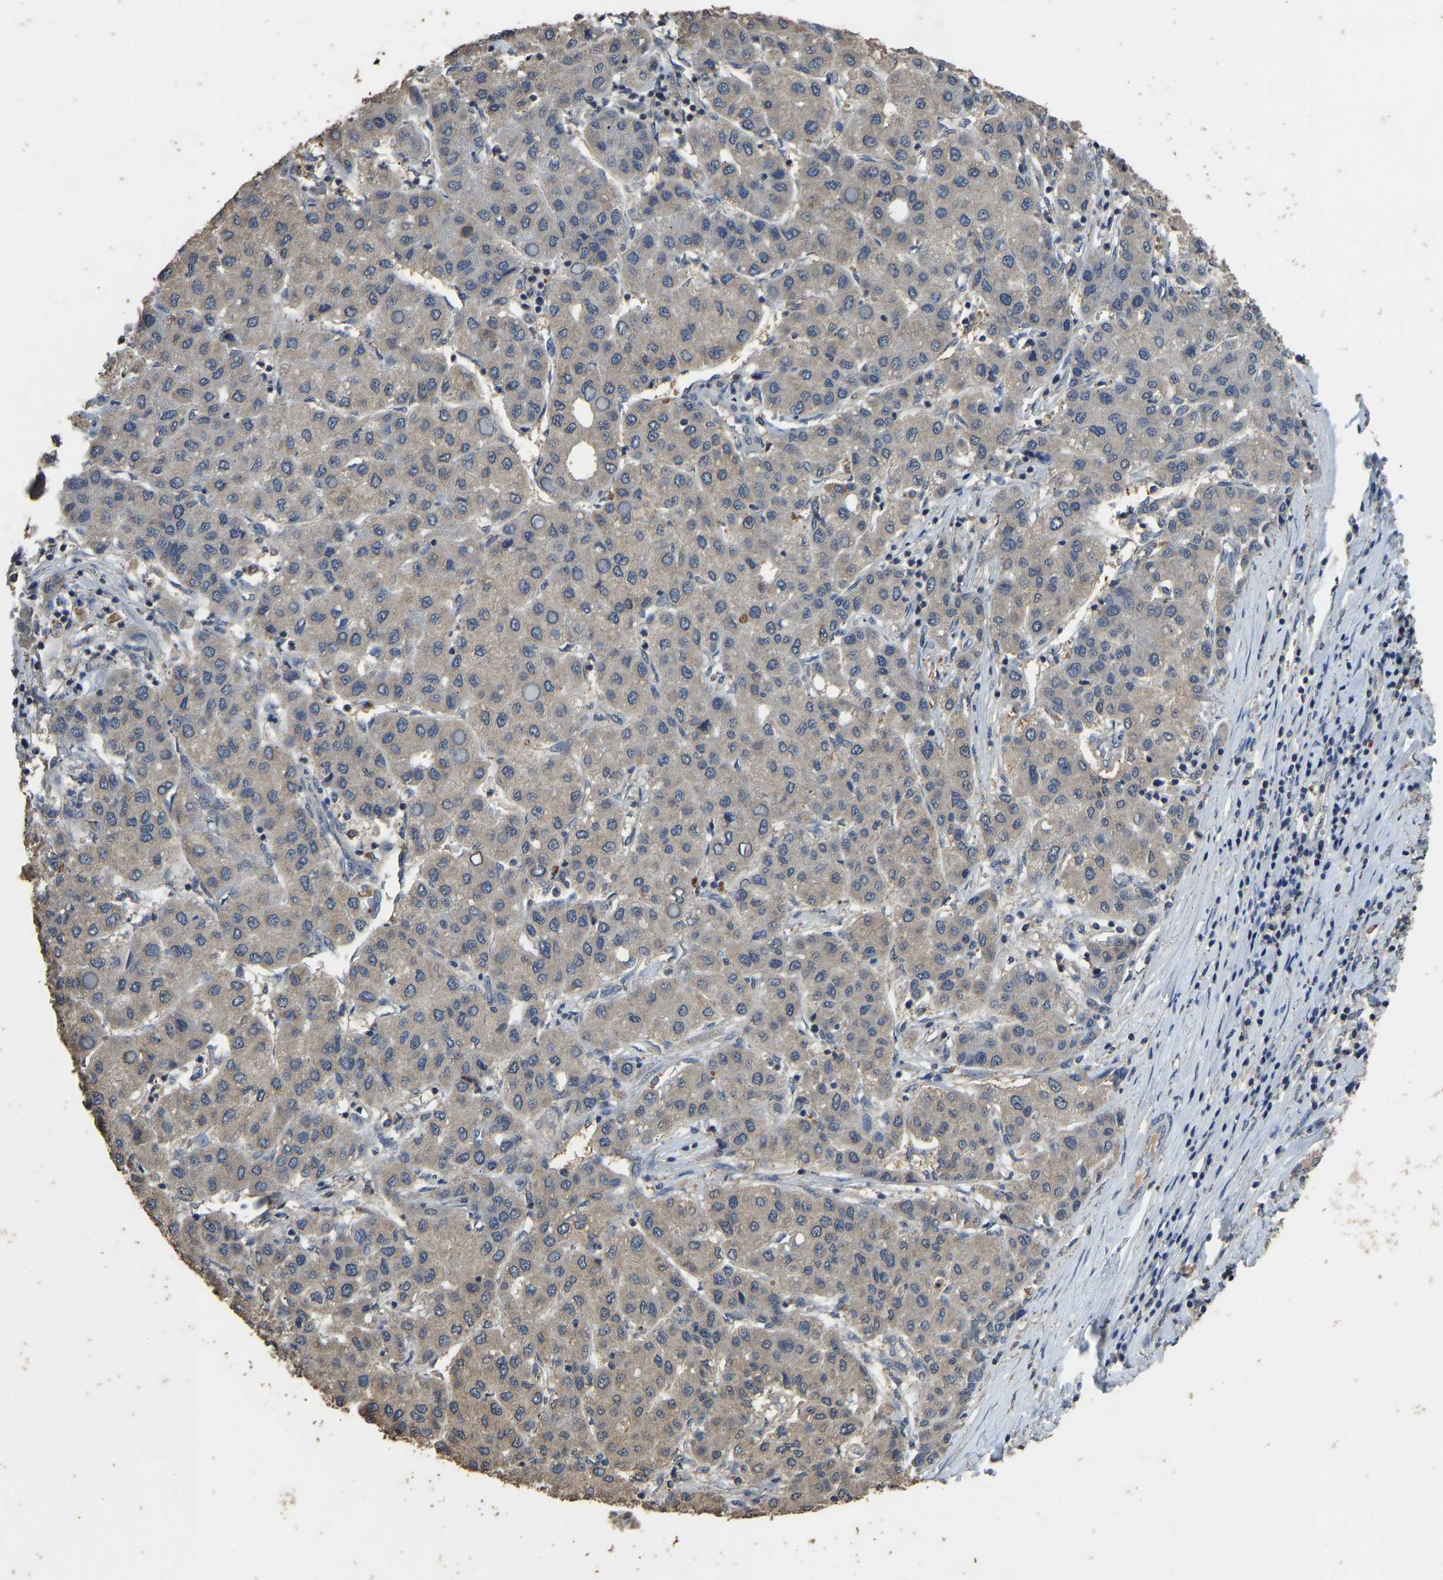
{"staining": {"intensity": "moderate", "quantity": "25%-75%", "location": "cytoplasmic/membranous"}, "tissue": "liver cancer", "cell_type": "Tumor cells", "image_type": "cancer", "snomed": [{"axis": "morphology", "description": "Carcinoma, Hepatocellular, NOS"}, {"axis": "topography", "description": "Liver"}], "caption": "A micrograph showing moderate cytoplasmic/membranous expression in approximately 25%-75% of tumor cells in liver hepatocellular carcinoma, as visualized by brown immunohistochemical staining.", "gene": "CIDEC", "patient": {"sex": "male", "age": 65}}